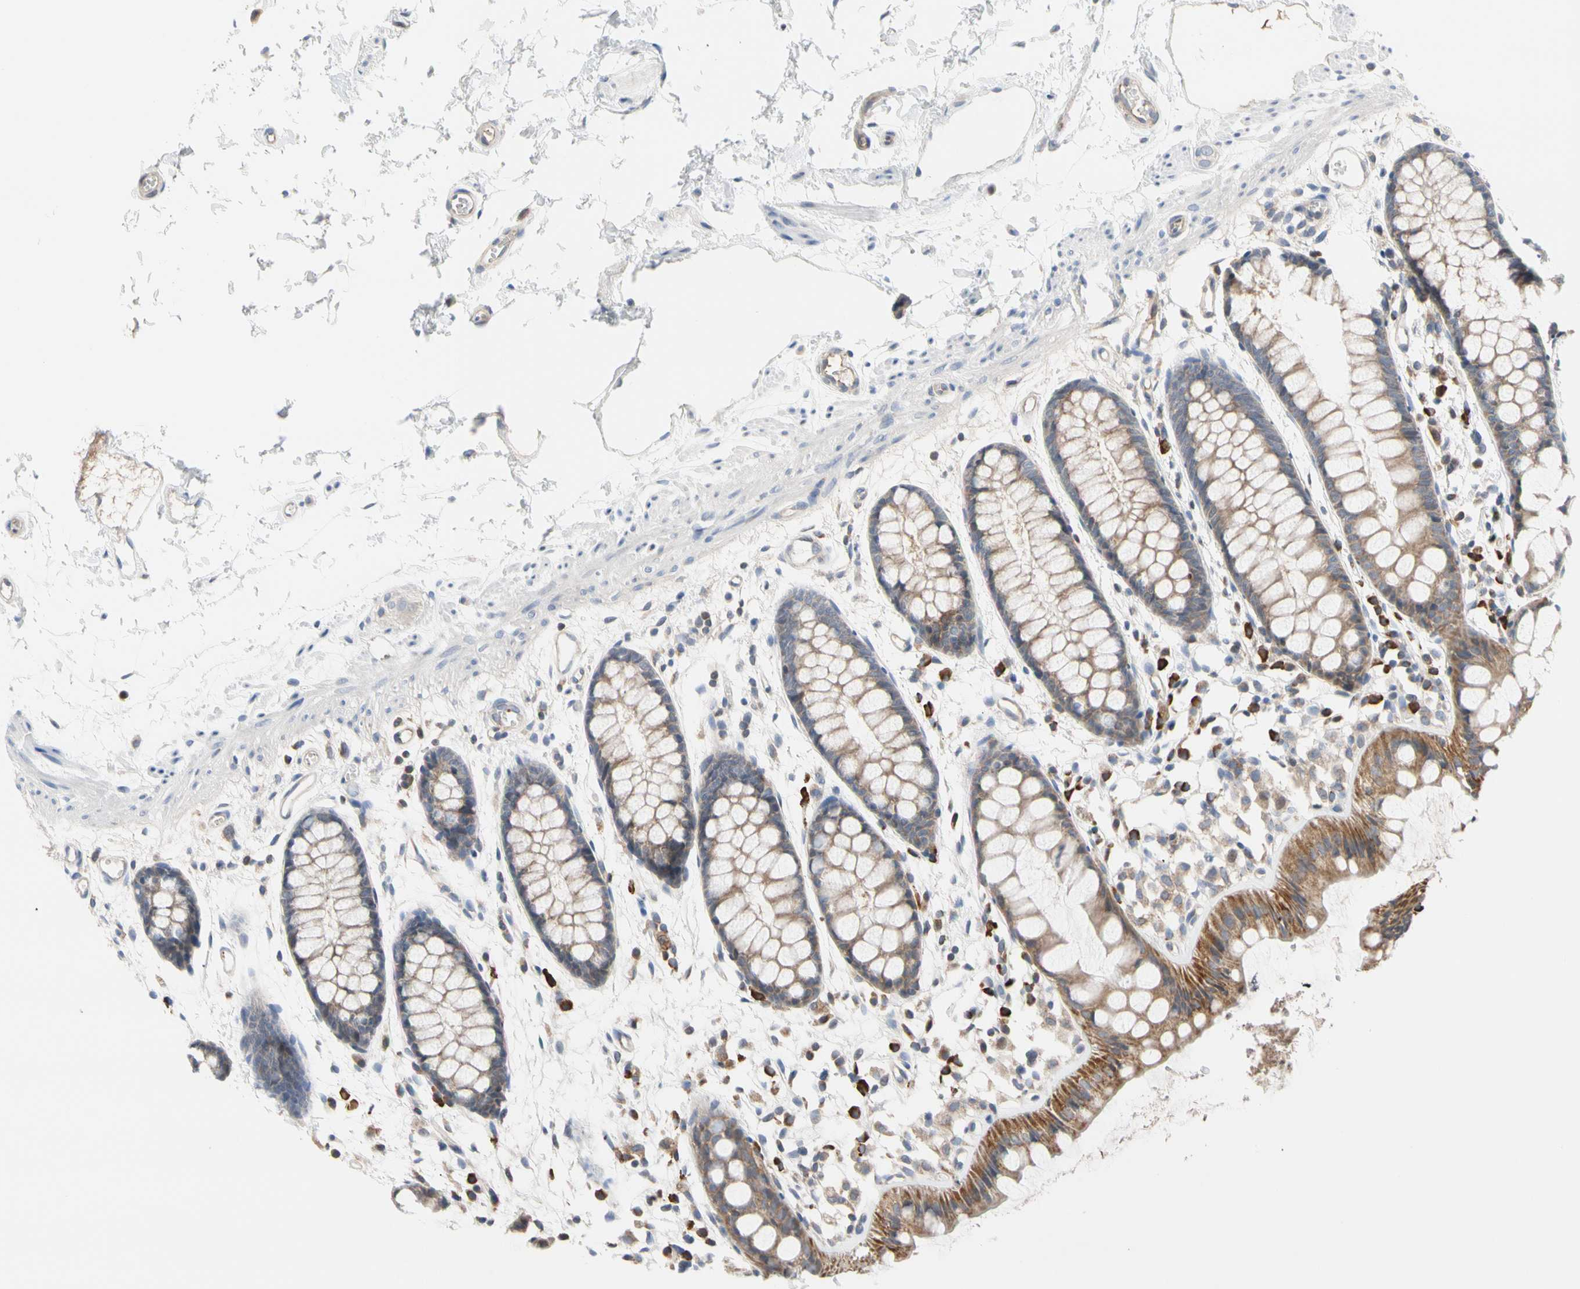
{"staining": {"intensity": "moderate", "quantity": ">75%", "location": "cytoplasmic/membranous"}, "tissue": "rectum", "cell_type": "Glandular cells", "image_type": "normal", "snomed": [{"axis": "morphology", "description": "Normal tissue, NOS"}, {"axis": "topography", "description": "Rectum"}], "caption": "Immunohistochemistry (IHC) histopathology image of unremarkable rectum stained for a protein (brown), which displays medium levels of moderate cytoplasmic/membranous staining in approximately >75% of glandular cells.", "gene": "MCL1", "patient": {"sex": "female", "age": 66}}